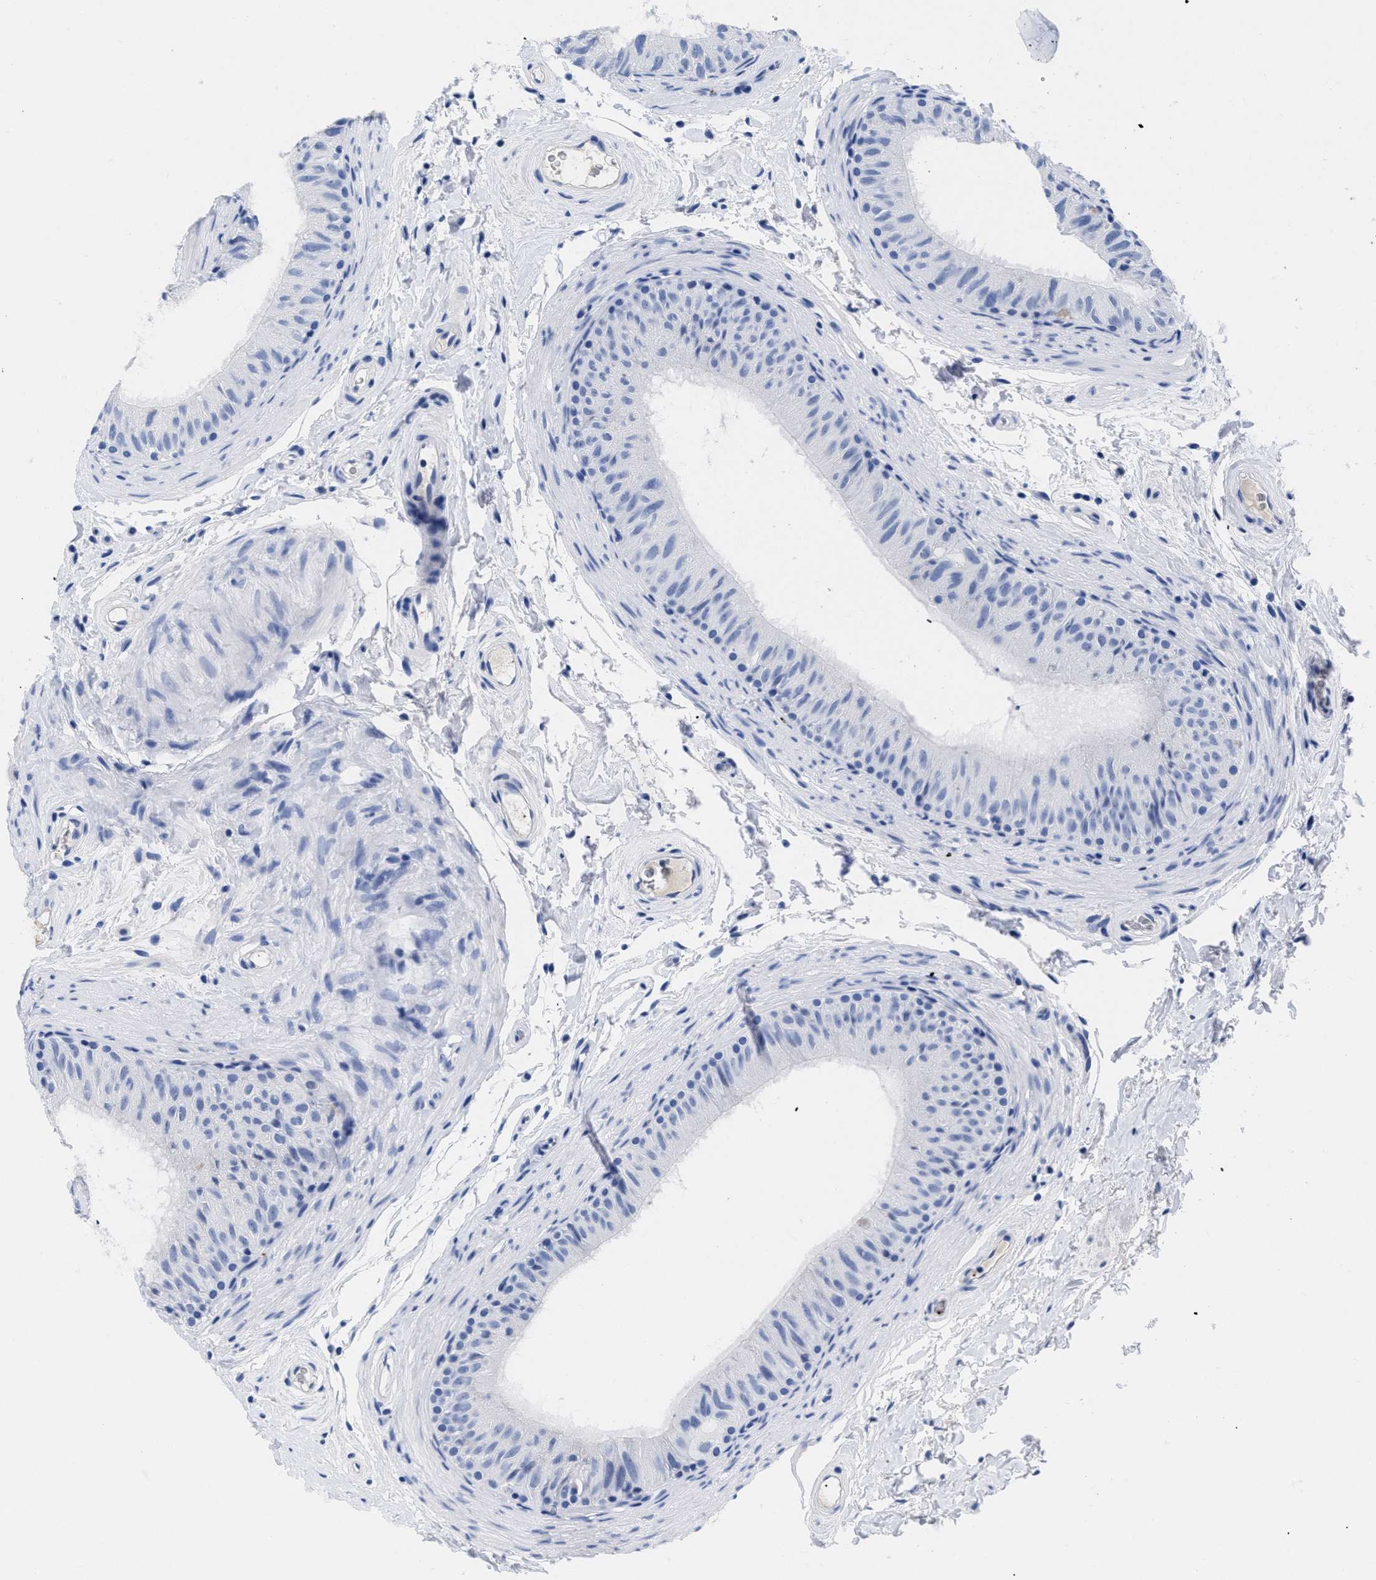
{"staining": {"intensity": "negative", "quantity": "none", "location": "none"}, "tissue": "epididymis", "cell_type": "Glandular cells", "image_type": "normal", "snomed": [{"axis": "morphology", "description": "Normal tissue, NOS"}, {"axis": "topography", "description": "Epididymis"}], "caption": "DAB (3,3'-diaminobenzidine) immunohistochemical staining of unremarkable epididymis shows no significant positivity in glandular cells. The staining is performed using DAB (3,3'-diaminobenzidine) brown chromogen with nuclei counter-stained in using hematoxylin.", "gene": "TREML1", "patient": {"sex": "male", "age": 34}}